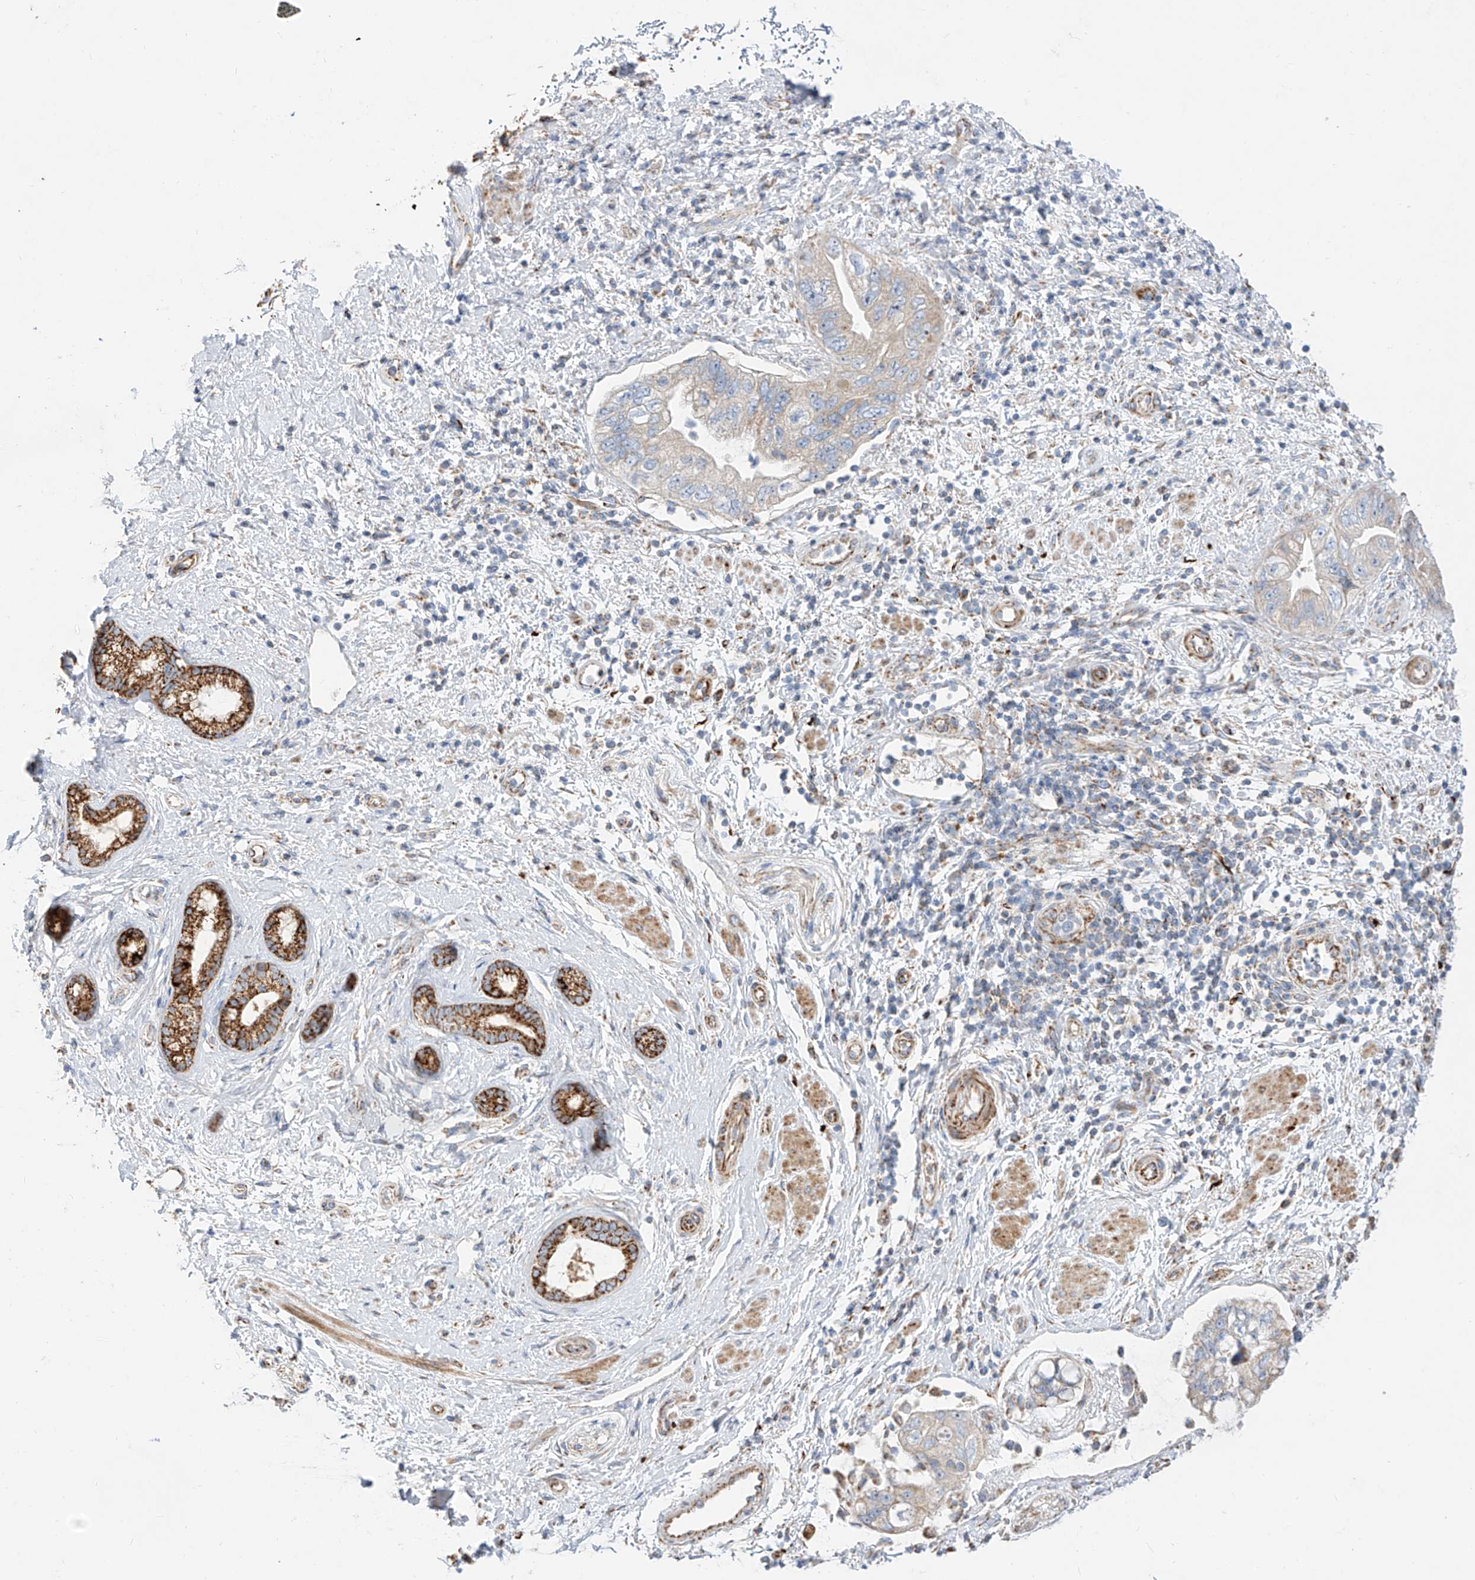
{"staining": {"intensity": "strong", "quantity": "25%-75%", "location": "cytoplasmic/membranous"}, "tissue": "pancreatic cancer", "cell_type": "Tumor cells", "image_type": "cancer", "snomed": [{"axis": "morphology", "description": "Adenocarcinoma, NOS"}, {"axis": "topography", "description": "Pancreas"}], "caption": "A brown stain labels strong cytoplasmic/membranous positivity of a protein in human pancreatic cancer tumor cells.", "gene": "CST9", "patient": {"sex": "female", "age": 73}}